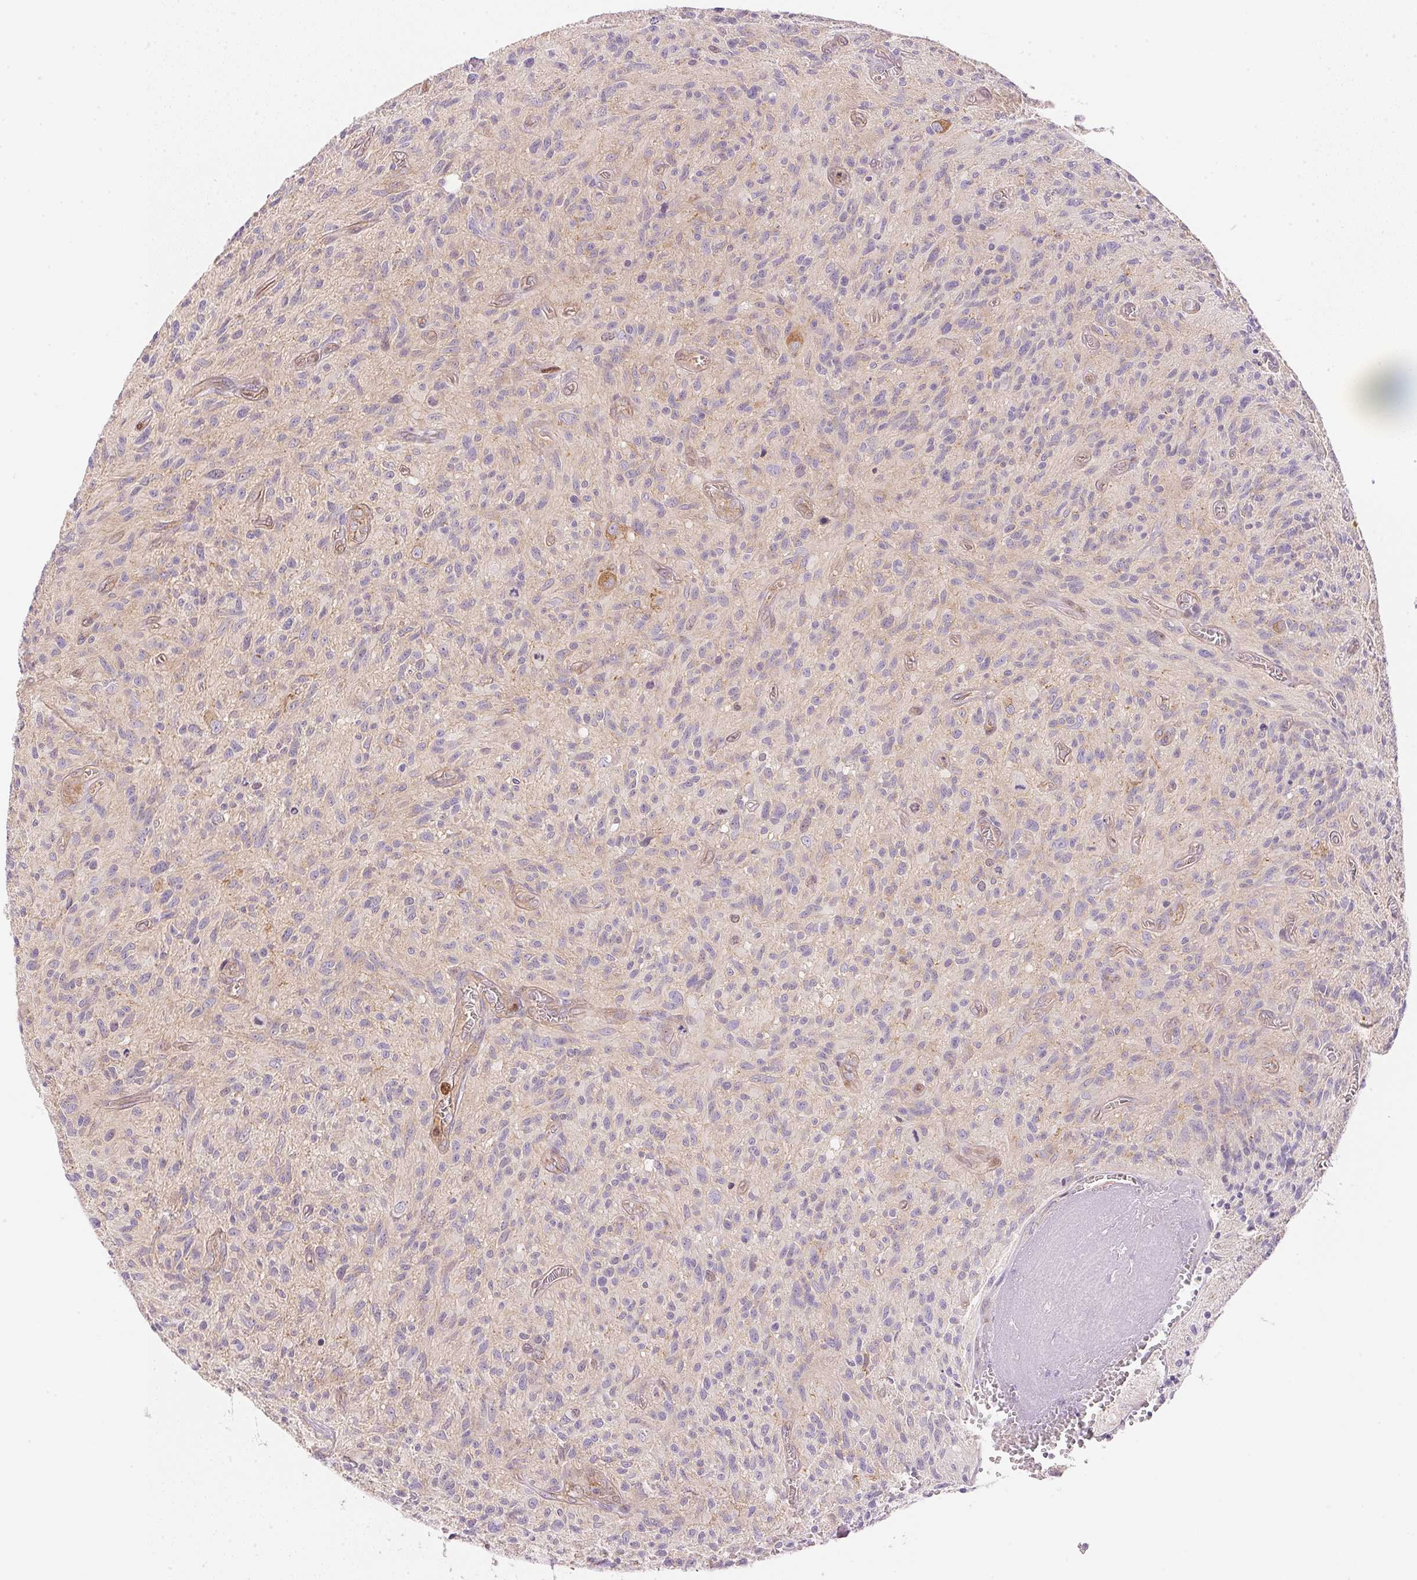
{"staining": {"intensity": "negative", "quantity": "none", "location": "none"}, "tissue": "glioma", "cell_type": "Tumor cells", "image_type": "cancer", "snomed": [{"axis": "morphology", "description": "Glioma, malignant, High grade"}, {"axis": "topography", "description": "Brain"}], "caption": "Malignant glioma (high-grade) stained for a protein using immunohistochemistry exhibits no expression tumor cells.", "gene": "SMTN", "patient": {"sex": "male", "age": 75}}